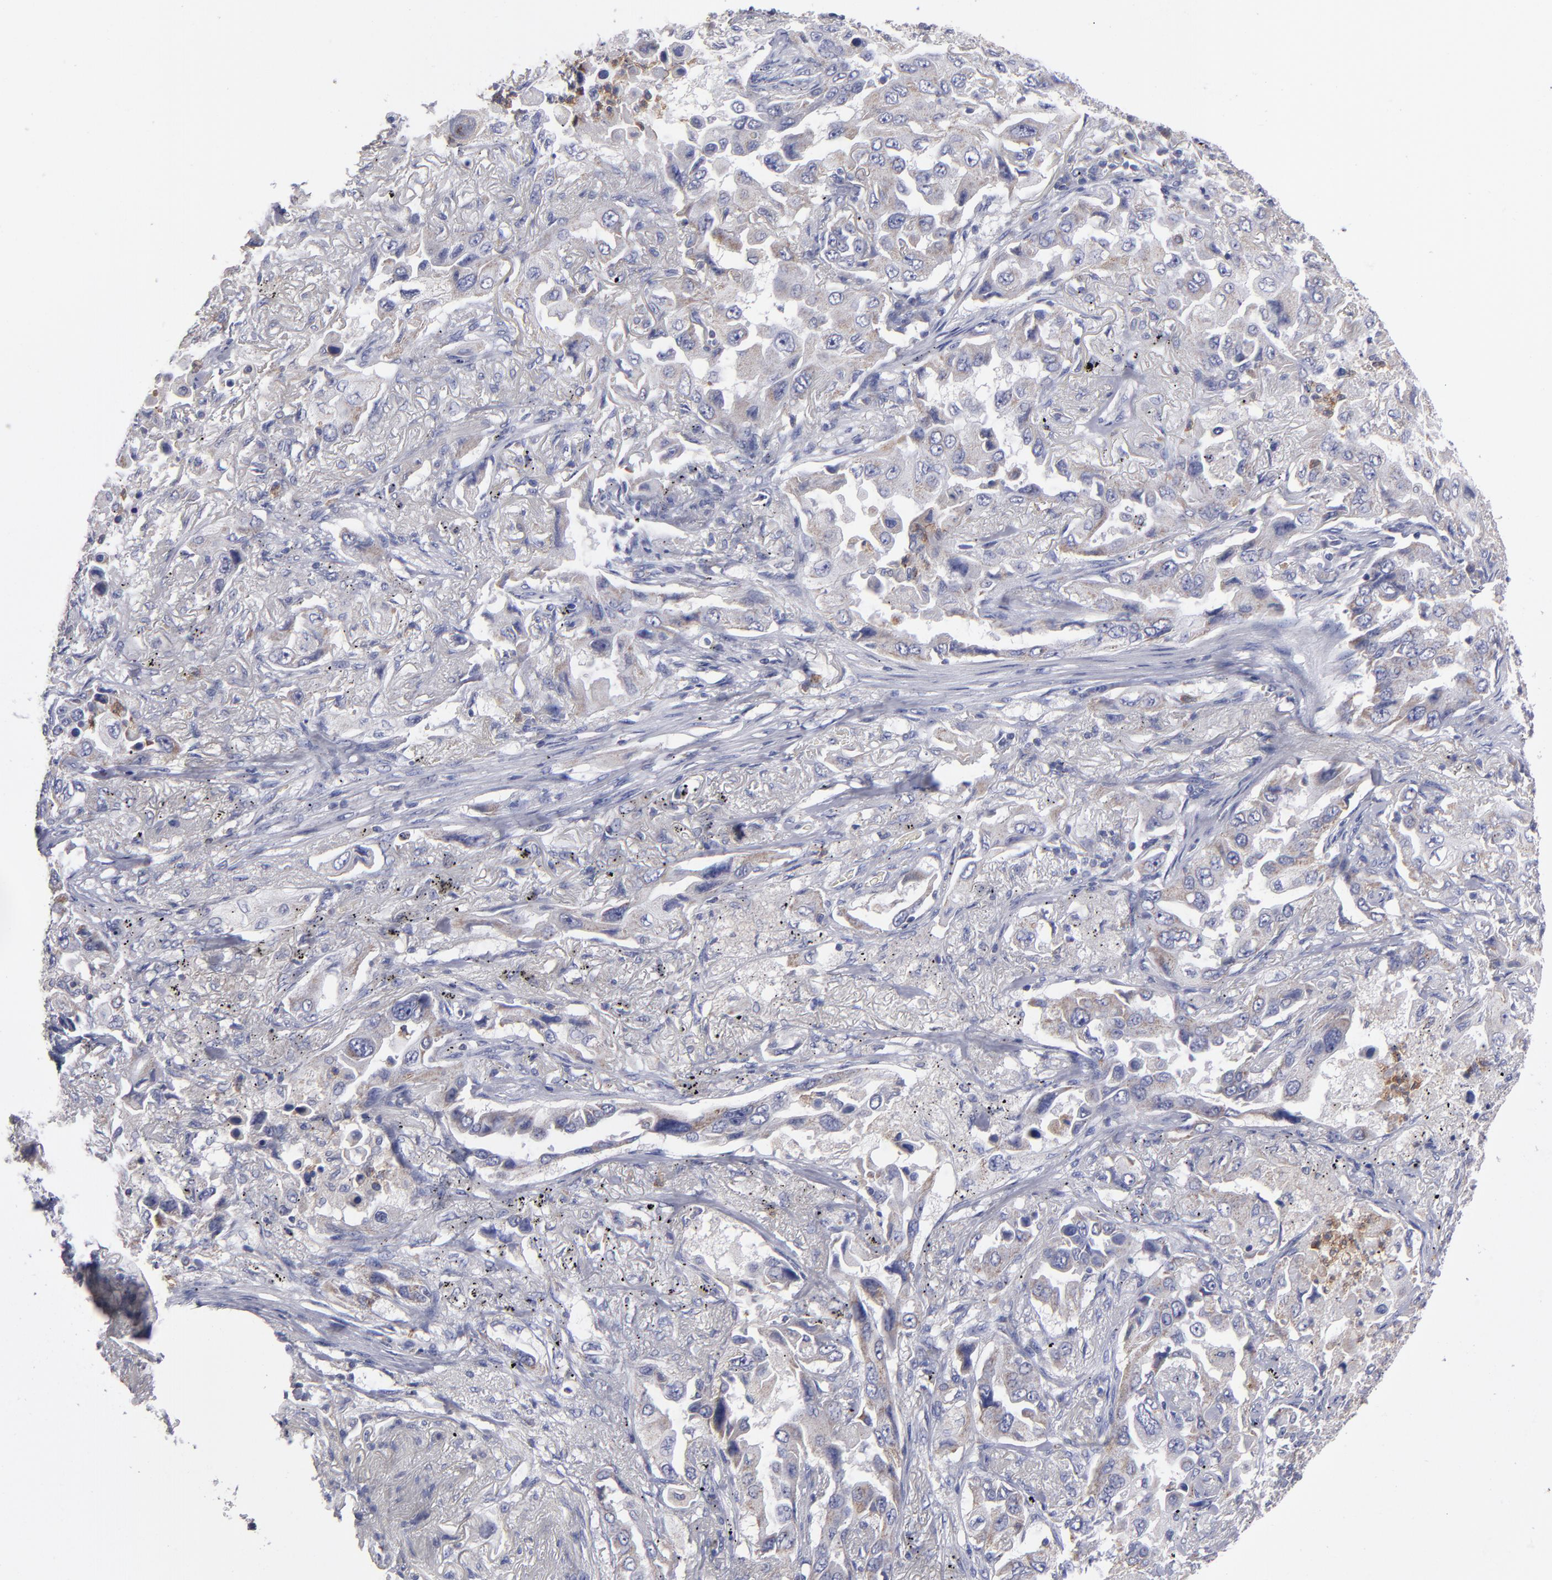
{"staining": {"intensity": "weak", "quantity": ">75%", "location": "cytoplasmic/membranous"}, "tissue": "lung cancer", "cell_type": "Tumor cells", "image_type": "cancer", "snomed": [{"axis": "morphology", "description": "Adenocarcinoma, NOS"}, {"axis": "topography", "description": "Lung"}], "caption": "Protein analysis of lung cancer tissue shows weak cytoplasmic/membranous expression in about >75% of tumor cells.", "gene": "FGR", "patient": {"sex": "female", "age": 65}}